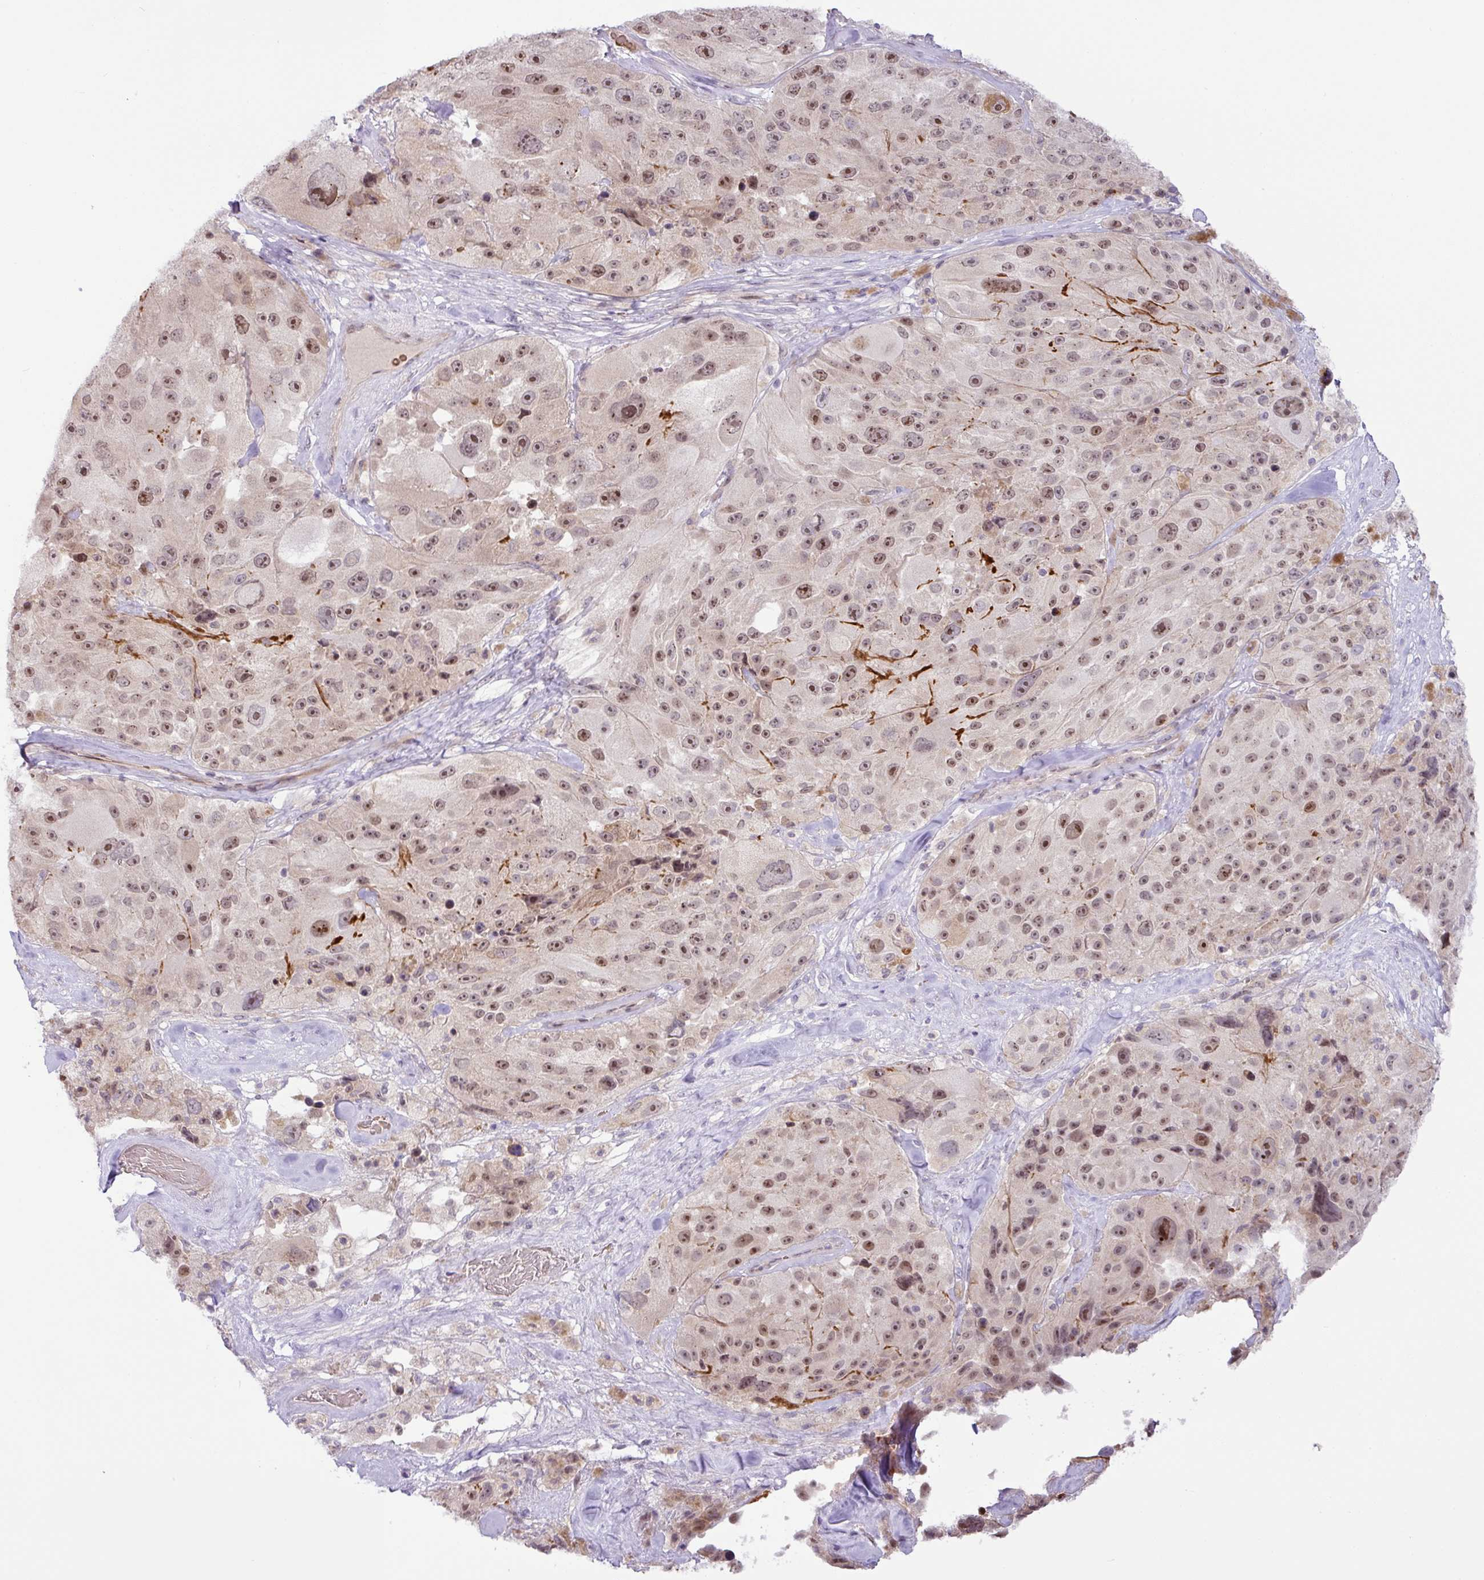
{"staining": {"intensity": "moderate", "quantity": ">75%", "location": "nuclear"}, "tissue": "melanoma", "cell_type": "Tumor cells", "image_type": "cancer", "snomed": [{"axis": "morphology", "description": "Malignant melanoma, Metastatic site"}, {"axis": "topography", "description": "Lymph node"}], "caption": "High-magnification brightfield microscopy of melanoma stained with DAB (brown) and counterstained with hematoxylin (blue). tumor cells exhibit moderate nuclear staining is present in approximately>75% of cells.", "gene": "PARP2", "patient": {"sex": "male", "age": 62}}